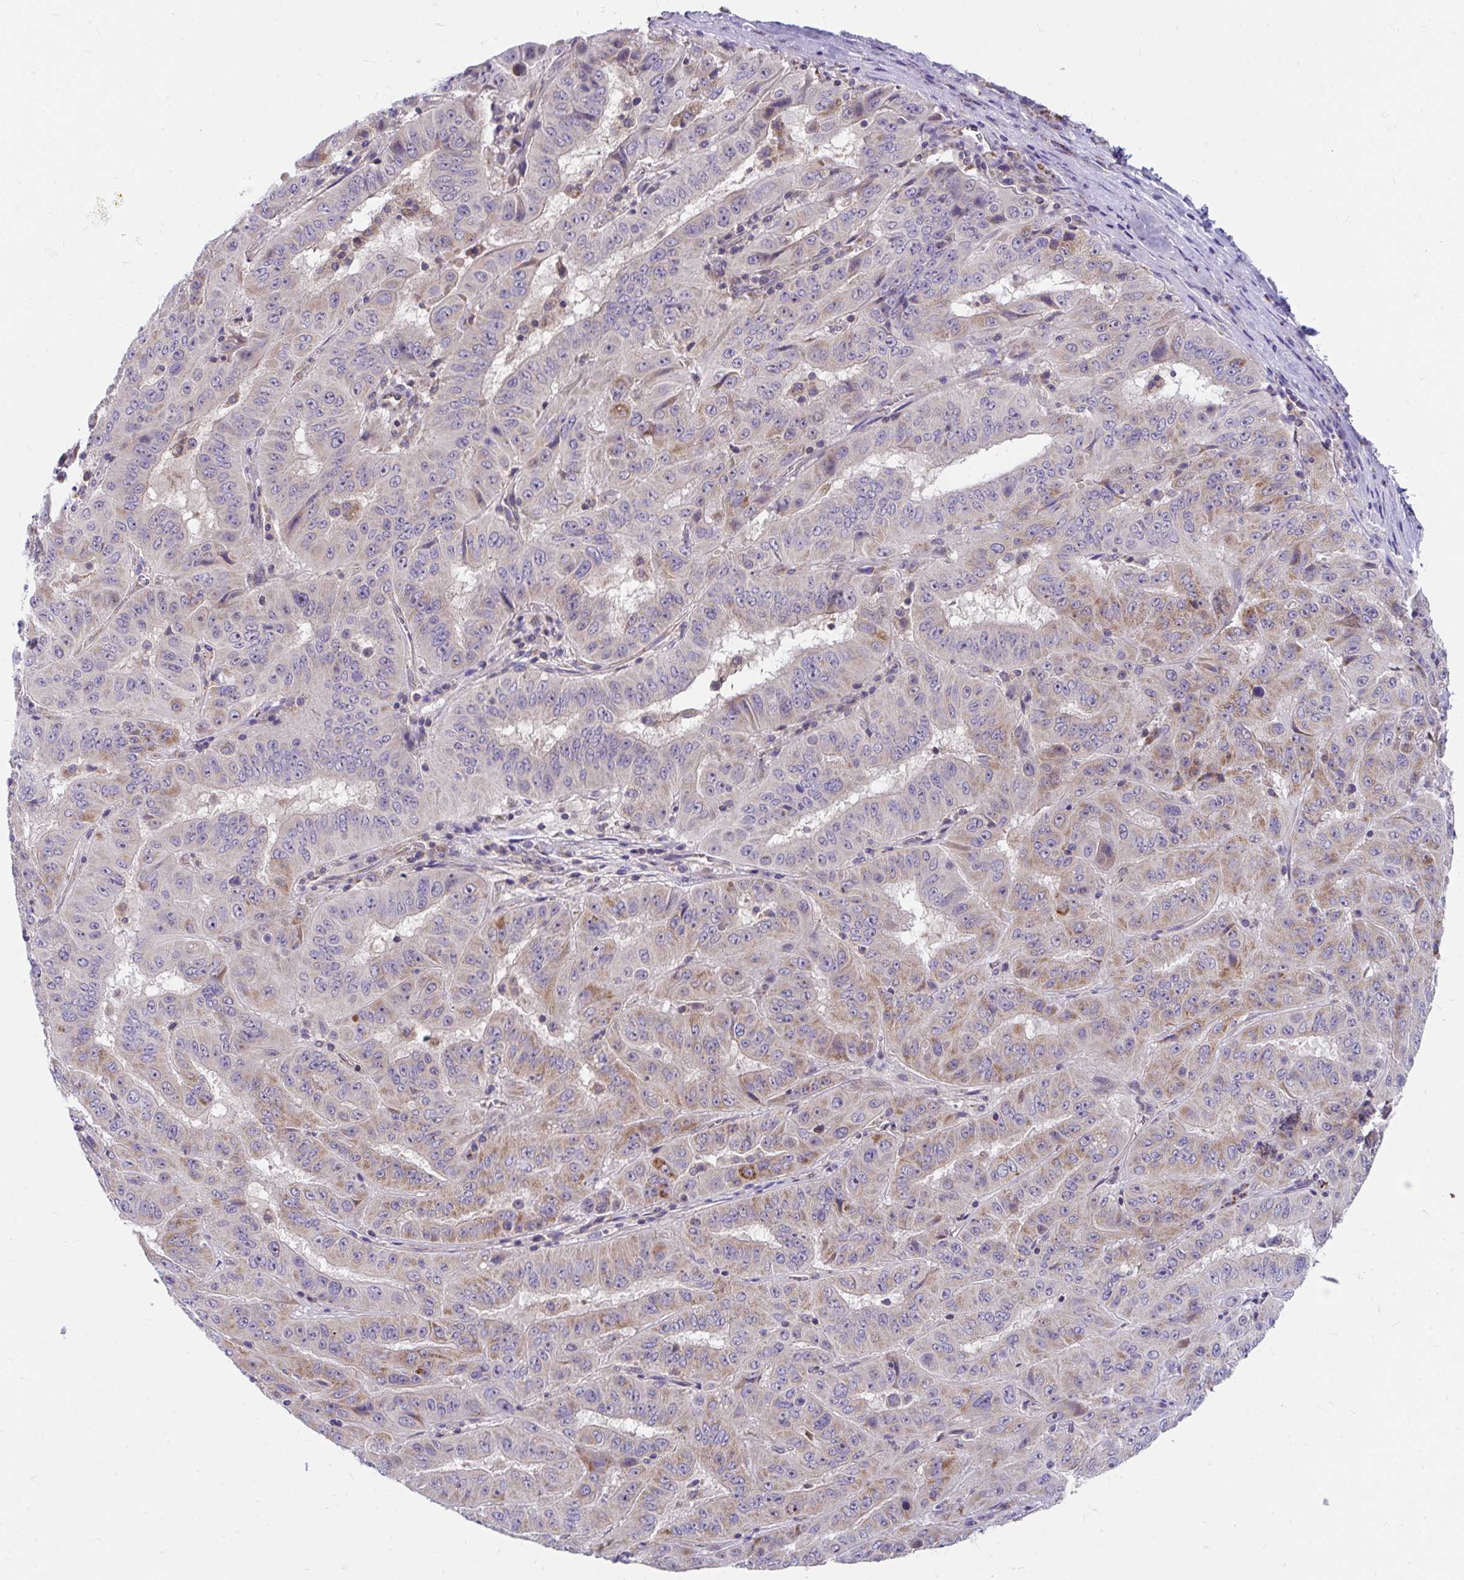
{"staining": {"intensity": "moderate", "quantity": "25%-75%", "location": "cytoplasmic/membranous"}, "tissue": "pancreatic cancer", "cell_type": "Tumor cells", "image_type": "cancer", "snomed": [{"axis": "morphology", "description": "Adenocarcinoma, NOS"}, {"axis": "topography", "description": "Pancreas"}], "caption": "Immunohistochemical staining of human pancreatic cancer demonstrates medium levels of moderate cytoplasmic/membranous staining in about 25%-75% of tumor cells.", "gene": "FHIP1B", "patient": {"sex": "male", "age": 63}}